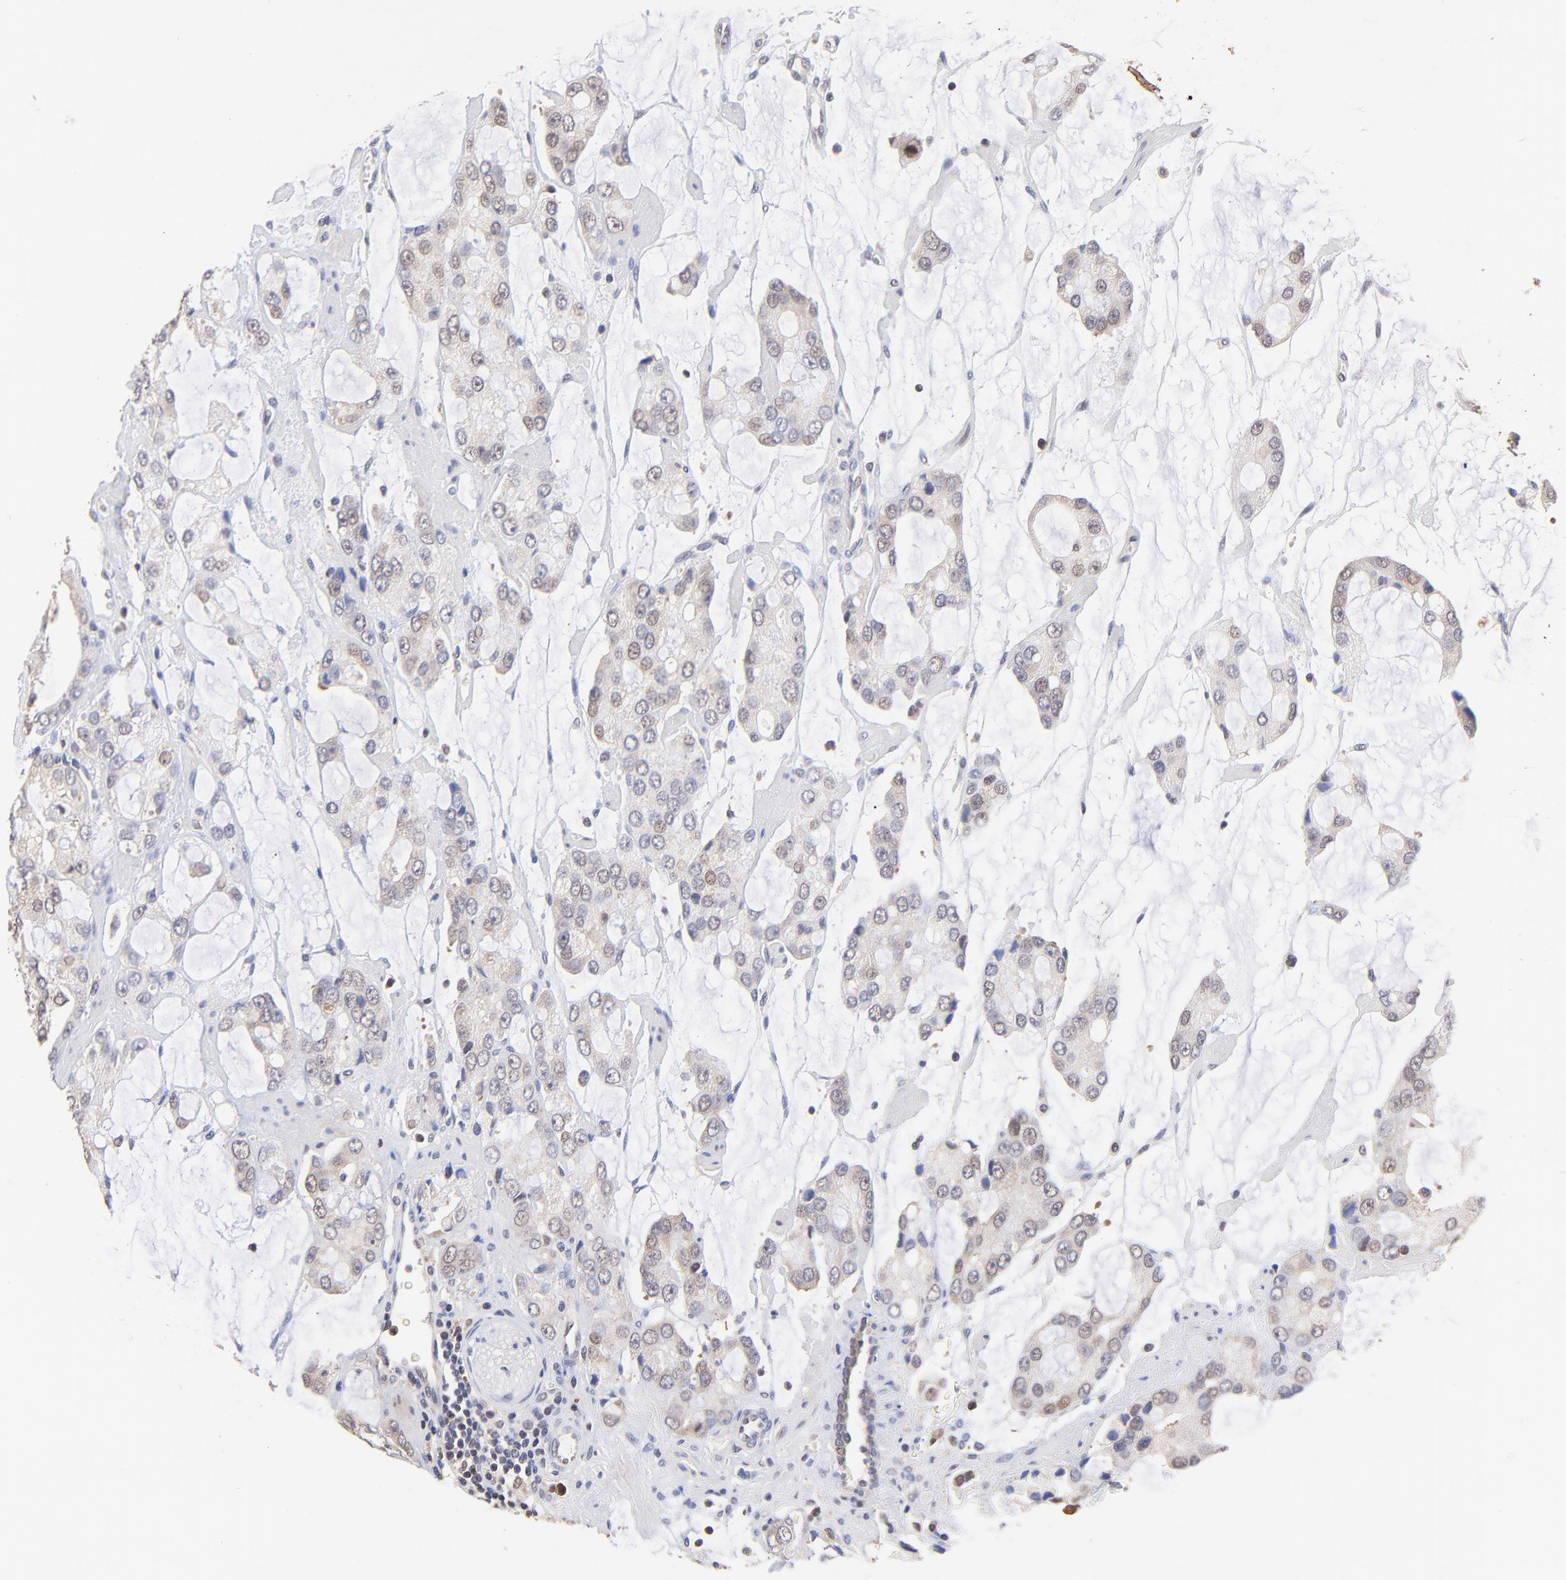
{"staining": {"intensity": "weak", "quantity": ">75%", "location": "cytoplasmic/membranous"}, "tissue": "prostate cancer", "cell_type": "Tumor cells", "image_type": "cancer", "snomed": [{"axis": "morphology", "description": "Adenocarcinoma, High grade"}, {"axis": "topography", "description": "Prostate"}], "caption": "IHC (DAB) staining of human prostate cancer (adenocarcinoma (high-grade)) displays weak cytoplasmic/membranous protein staining in approximately >75% of tumor cells.", "gene": "PSMA6", "patient": {"sex": "male", "age": 67}}